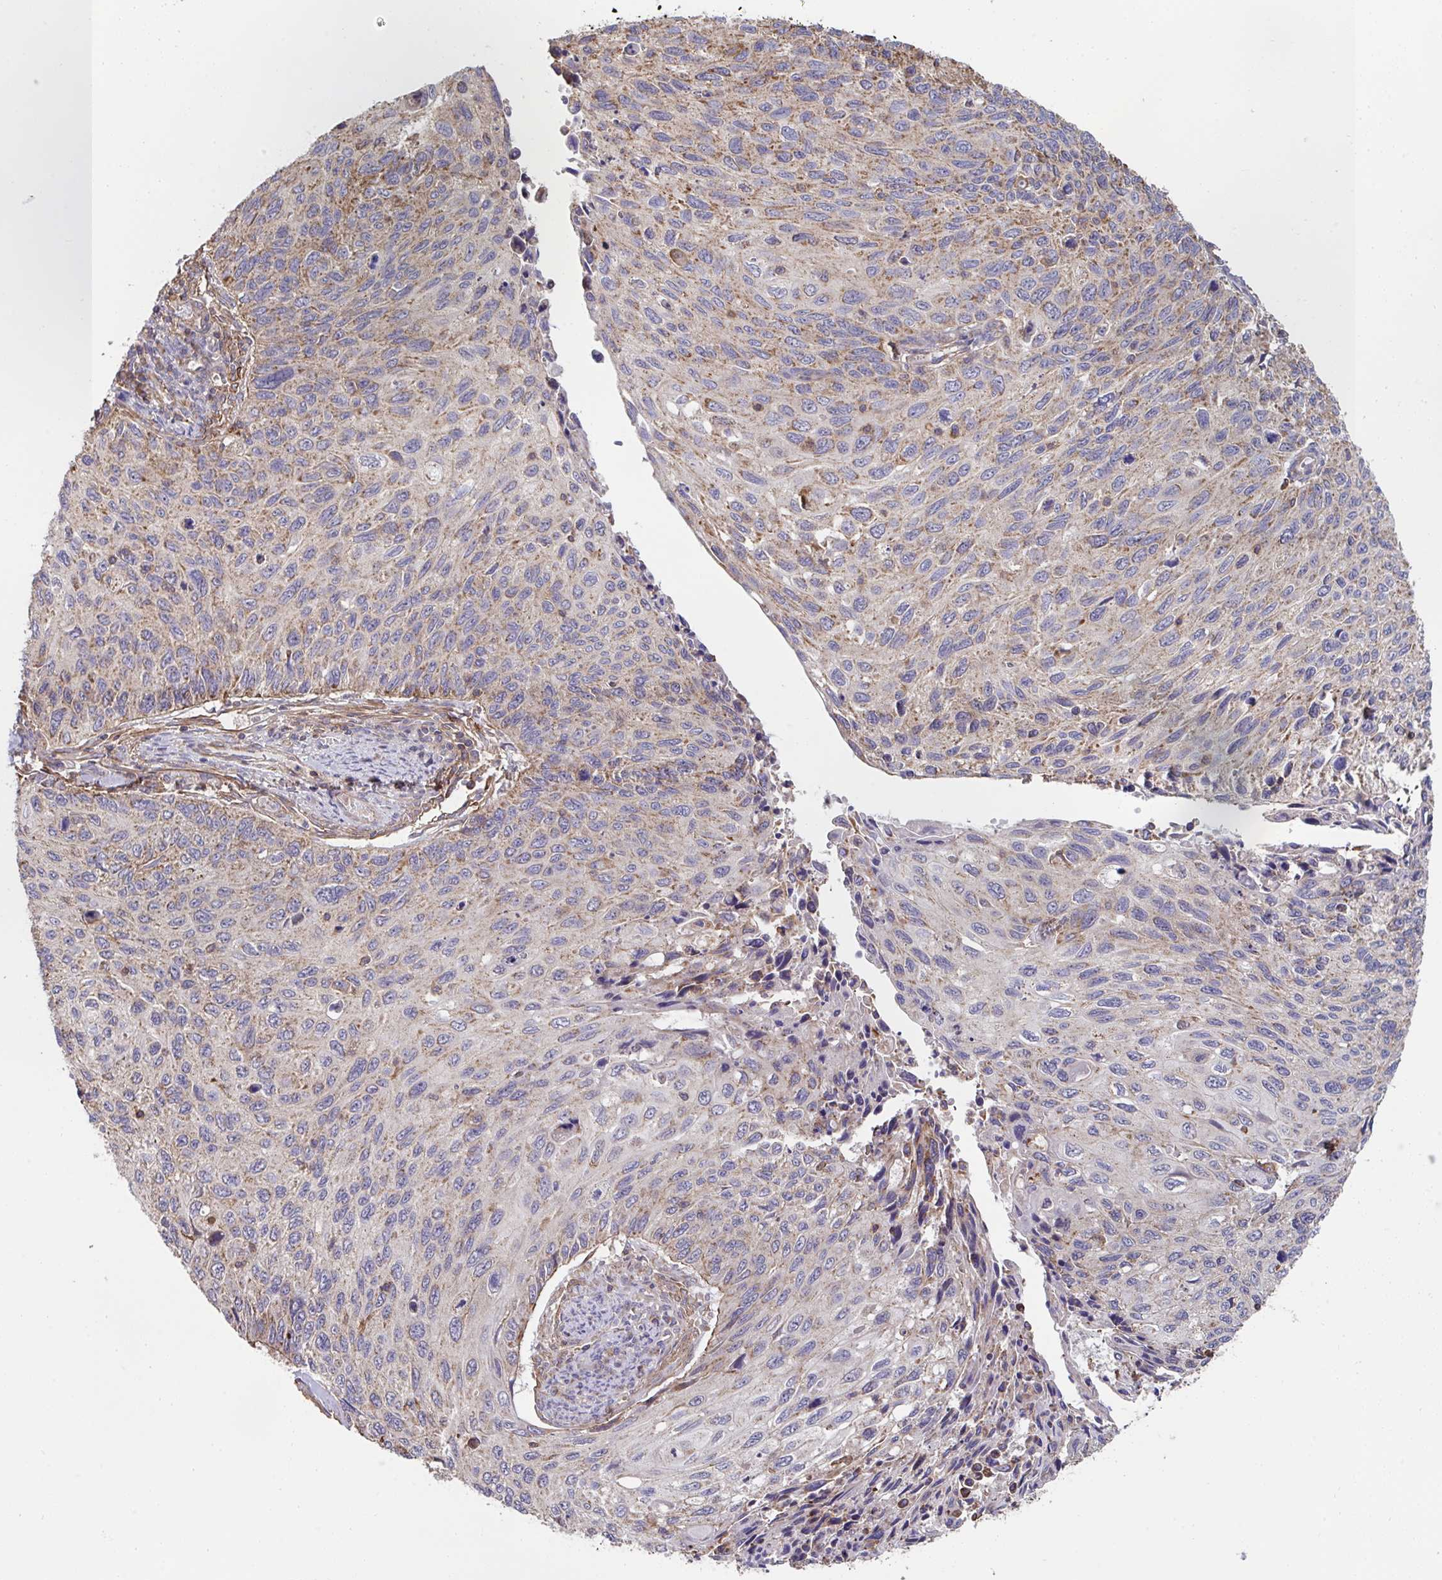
{"staining": {"intensity": "moderate", "quantity": ">75%", "location": "cytoplasmic/membranous"}, "tissue": "cervical cancer", "cell_type": "Tumor cells", "image_type": "cancer", "snomed": [{"axis": "morphology", "description": "Squamous cell carcinoma, NOS"}, {"axis": "topography", "description": "Cervix"}], "caption": "Tumor cells display medium levels of moderate cytoplasmic/membranous staining in approximately >75% of cells in human cervical cancer (squamous cell carcinoma). (DAB (3,3'-diaminobenzidine) = brown stain, brightfield microscopy at high magnification).", "gene": "DZANK1", "patient": {"sex": "female", "age": 70}}